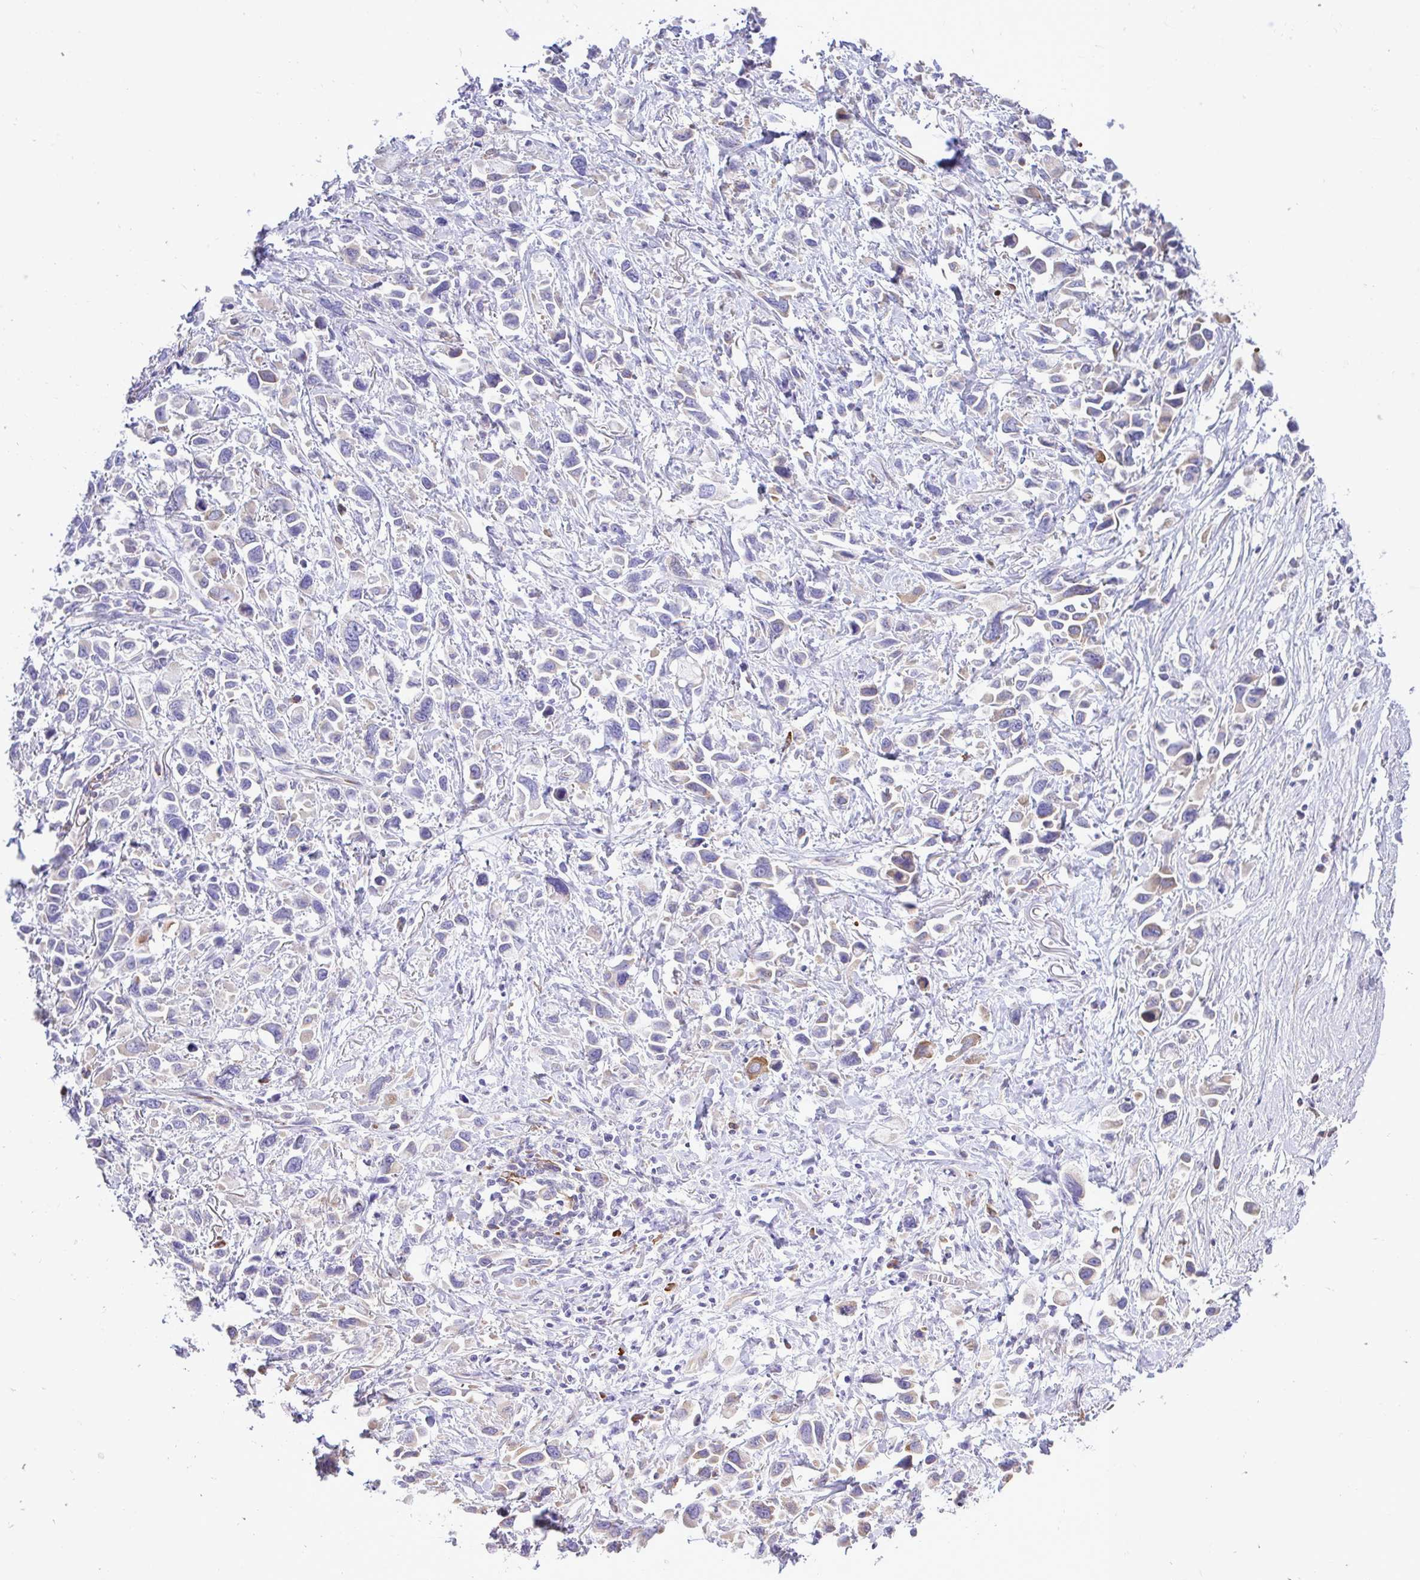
{"staining": {"intensity": "moderate", "quantity": "<25%", "location": "cytoplasmic/membranous"}, "tissue": "stomach cancer", "cell_type": "Tumor cells", "image_type": "cancer", "snomed": [{"axis": "morphology", "description": "Adenocarcinoma, NOS"}, {"axis": "topography", "description": "Stomach"}], "caption": "Immunohistochemical staining of stomach adenocarcinoma exhibits moderate cytoplasmic/membranous protein staining in about <25% of tumor cells.", "gene": "EEF1A2", "patient": {"sex": "female", "age": 81}}